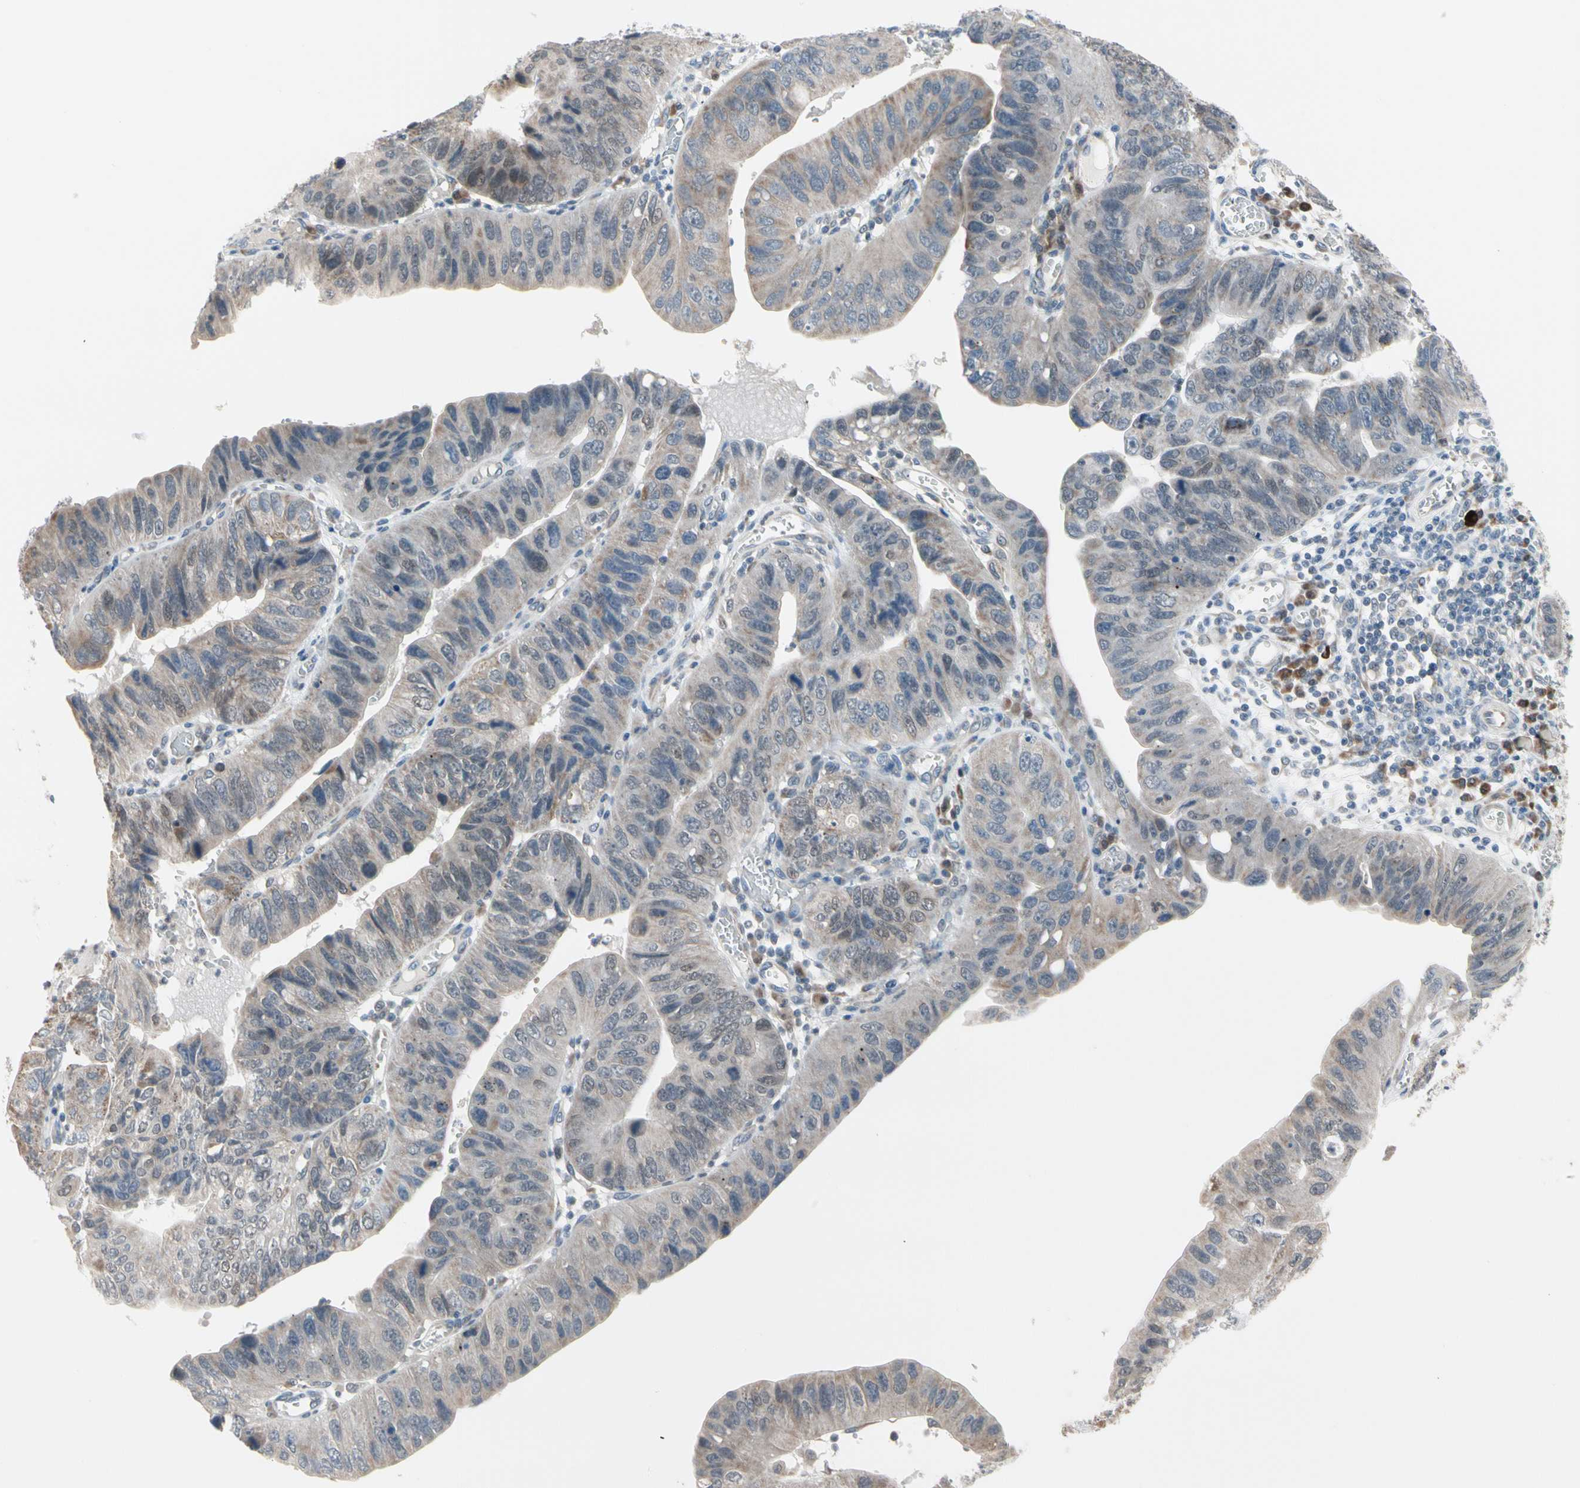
{"staining": {"intensity": "weak", "quantity": "25%-75%", "location": "cytoplasmic/membranous"}, "tissue": "stomach cancer", "cell_type": "Tumor cells", "image_type": "cancer", "snomed": [{"axis": "morphology", "description": "Adenocarcinoma, NOS"}, {"axis": "topography", "description": "Stomach"}], "caption": "Stomach cancer tissue exhibits weak cytoplasmic/membranous expression in about 25%-75% of tumor cells The protein of interest is stained brown, and the nuclei are stained in blue (DAB IHC with brightfield microscopy, high magnification).", "gene": "MARK1", "patient": {"sex": "male", "age": 59}}